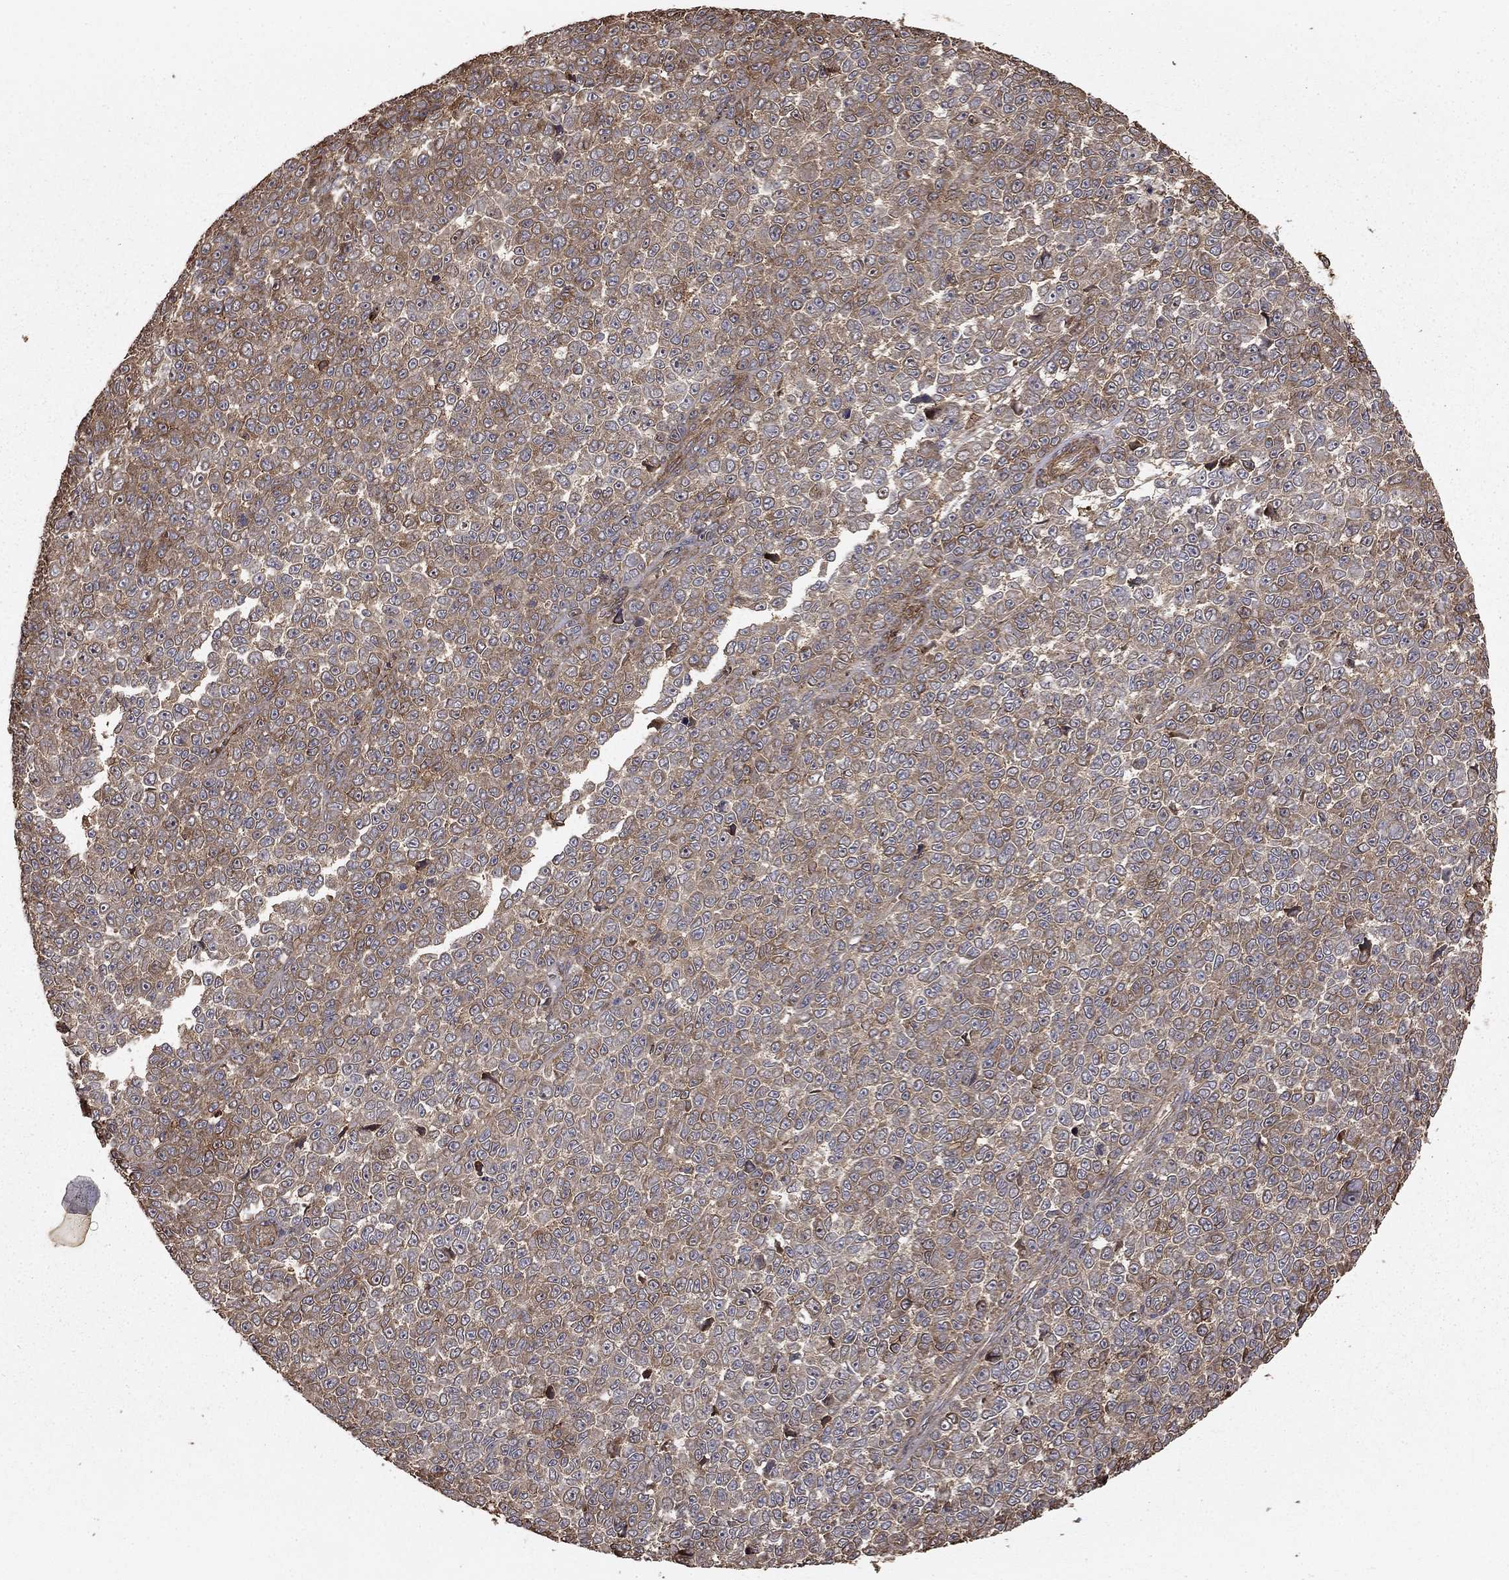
{"staining": {"intensity": "weak", "quantity": "25%-75%", "location": "cytoplasmic/membranous"}, "tissue": "melanoma", "cell_type": "Tumor cells", "image_type": "cancer", "snomed": [{"axis": "morphology", "description": "Malignant melanoma, NOS"}, {"axis": "topography", "description": "Skin"}], "caption": "Protein positivity by immunohistochemistry shows weak cytoplasmic/membranous expression in about 25%-75% of tumor cells in malignant melanoma. The staining is performed using DAB brown chromogen to label protein expression. The nuclei are counter-stained blue using hematoxylin.", "gene": "HABP4", "patient": {"sex": "female", "age": 95}}